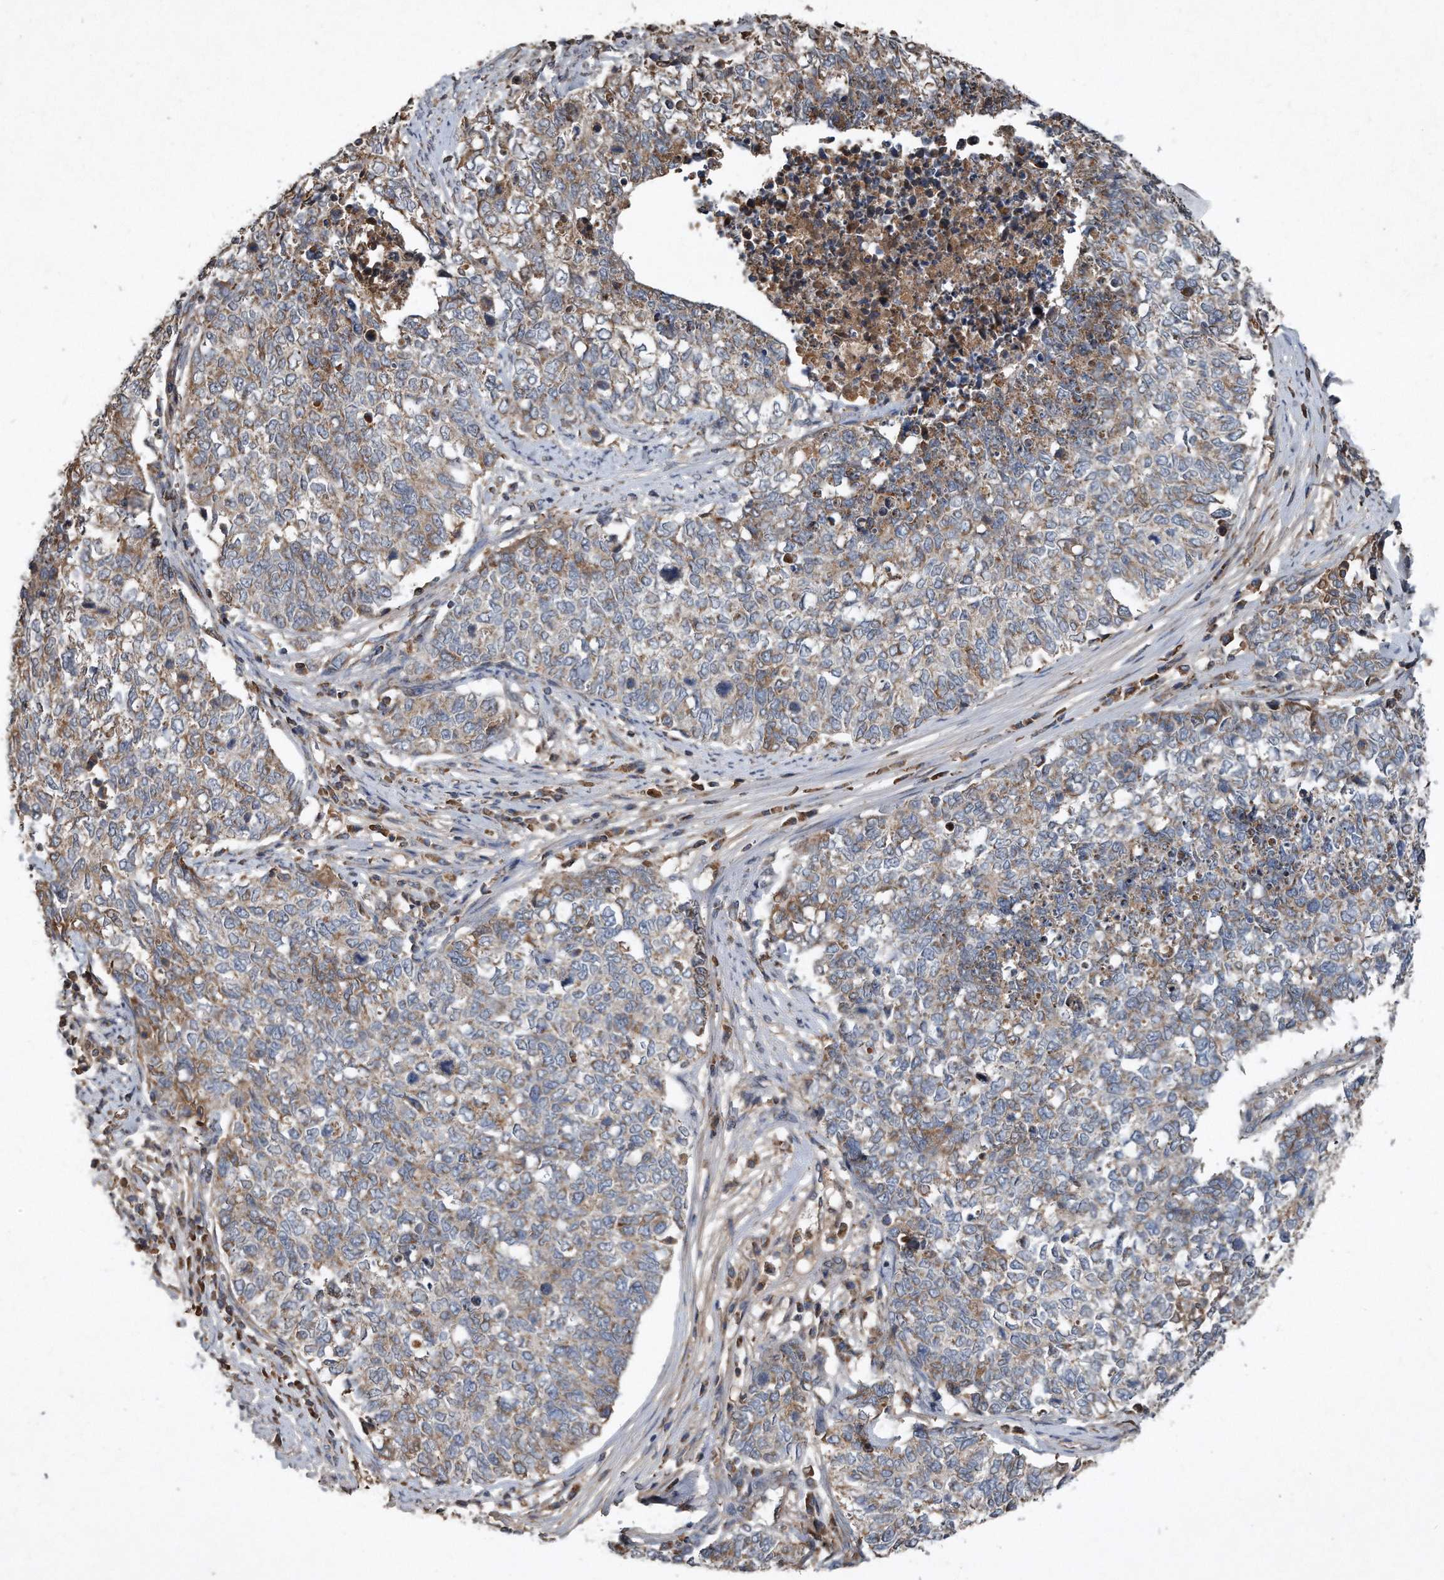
{"staining": {"intensity": "weak", "quantity": "<25%", "location": "cytoplasmic/membranous"}, "tissue": "cervical cancer", "cell_type": "Tumor cells", "image_type": "cancer", "snomed": [{"axis": "morphology", "description": "Squamous cell carcinoma, NOS"}, {"axis": "topography", "description": "Cervix"}], "caption": "Protein analysis of cervical cancer reveals no significant expression in tumor cells. Brightfield microscopy of immunohistochemistry stained with DAB (3,3'-diaminobenzidine) (brown) and hematoxylin (blue), captured at high magnification.", "gene": "SDHA", "patient": {"sex": "female", "age": 63}}